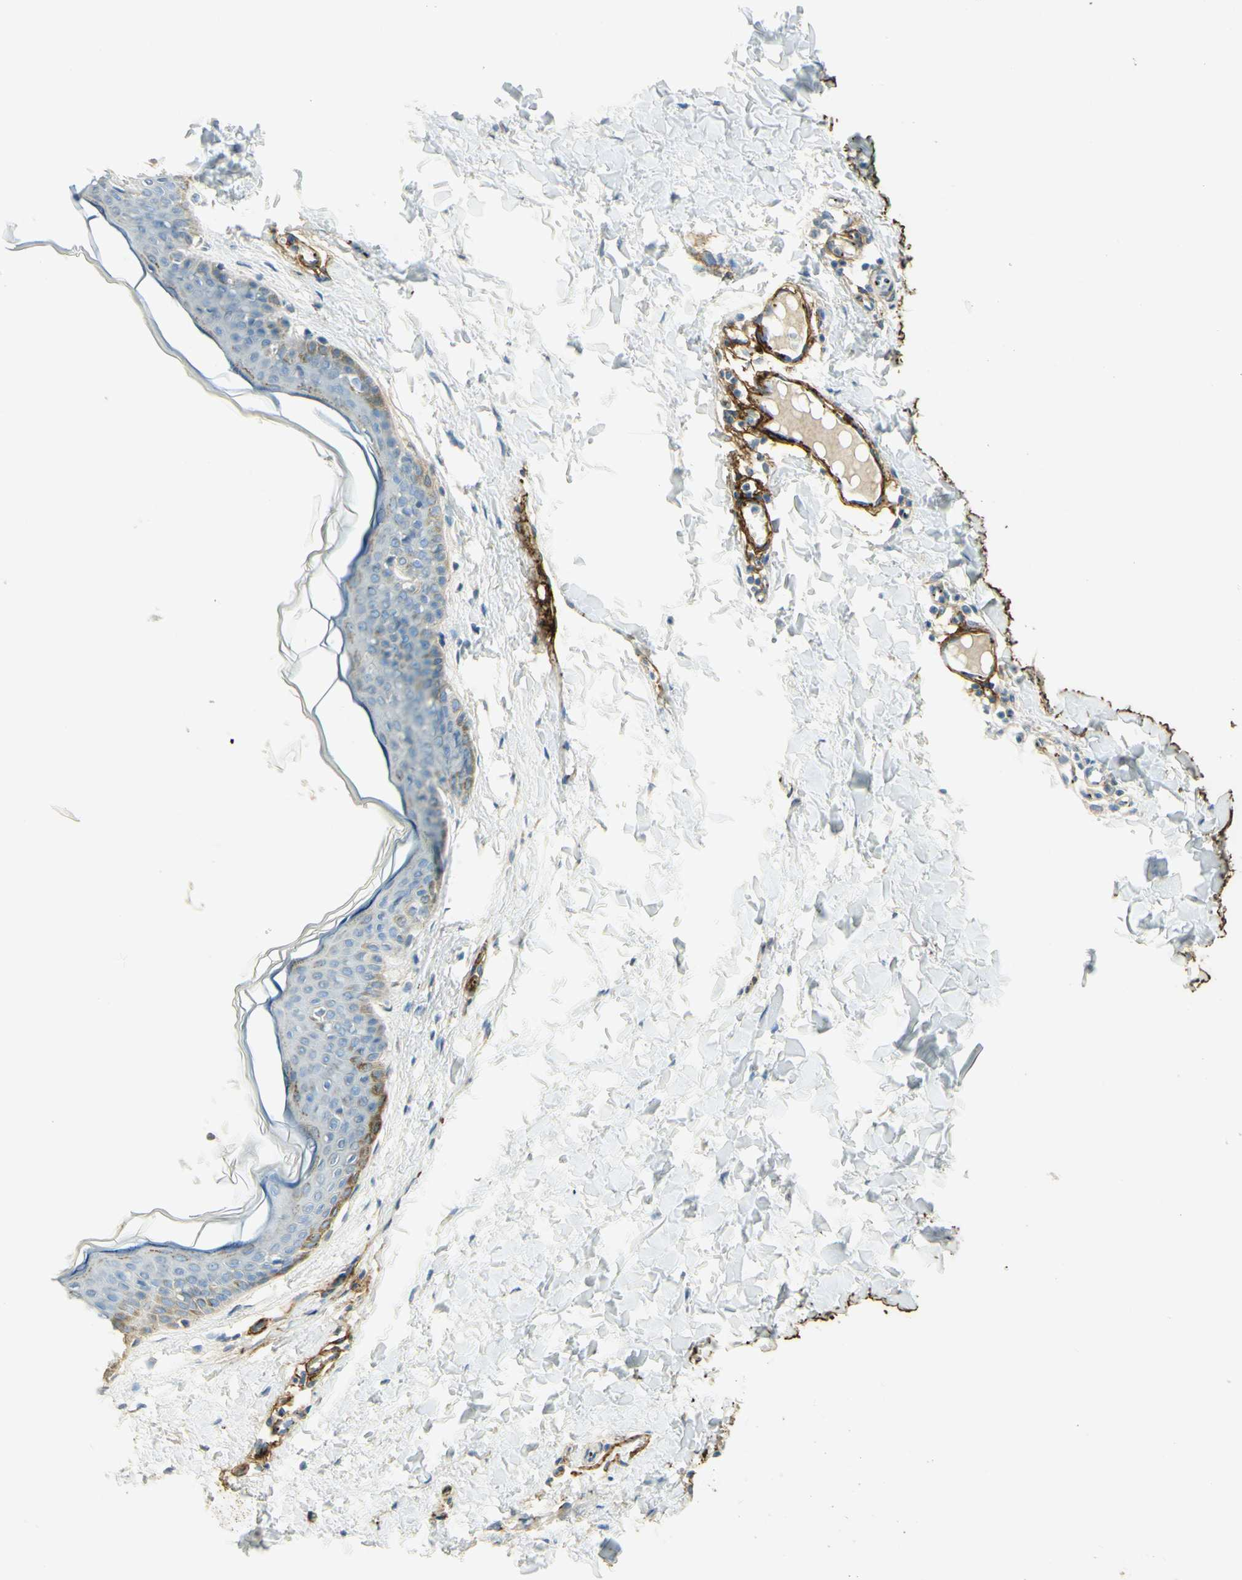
{"staining": {"intensity": "weak", "quantity": "25%-75%", "location": "cytoplasmic/membranous"}, "tissue": "skin", "cell_type": "Fibroblasts", "image_type": "normal", "snomed": [{"axis": "morphology", "description": "Normal tissue, NOS"}, {"axis": "topography", "description": "Skin"}], "caption": "Weak cytoplasmic/membranous positivity is present in approximately 25%-75% of fibroblasts in benign skin. The protein is stained brown, and the nuclei are stained in blue (DAB IHC with brightfield microscopy, high magnification).", "gene": "TNN", "patient": {"sex": "female", "age": 17}}